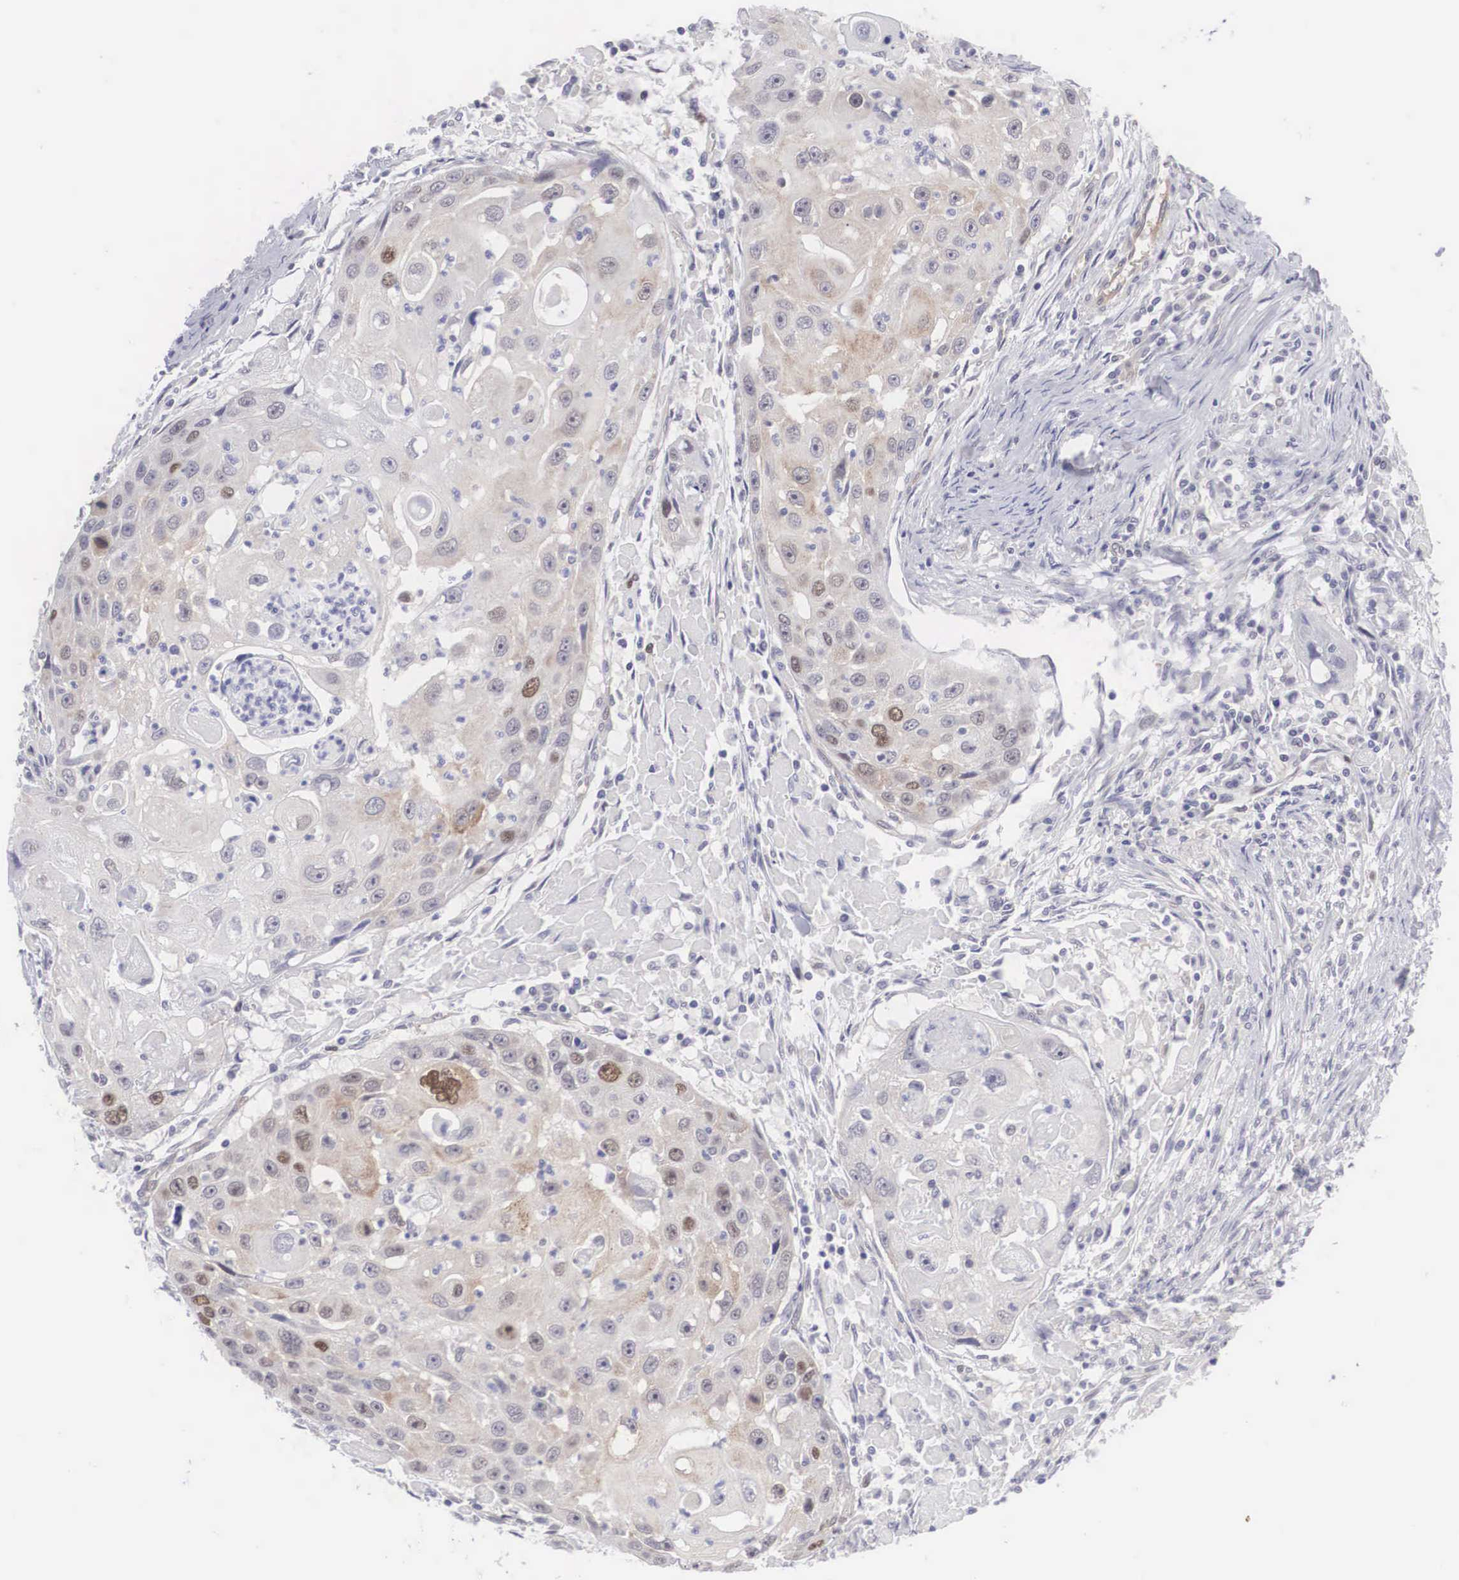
{"staining": {"intensity": "moderate", "quantity": "<25%", "location": "nuclear"}, "tissue": "head and neck cancer", "cell_type": "Tumor cells", "image_type": "cancer", "snomed": [{"axis": "morphology", "description": "Squamous cell carcinoma, NOS"}, {"axis": "topography", "description": "Head-Neck"}], "caption": "Protein staining of head and neck cancer (squamous cell carcinoma) tissue displays moderate nuclear expression in approximately <25% of tumor cells.", "gene": "MAST4", "patient": {"sex": "male", "age": 64}}